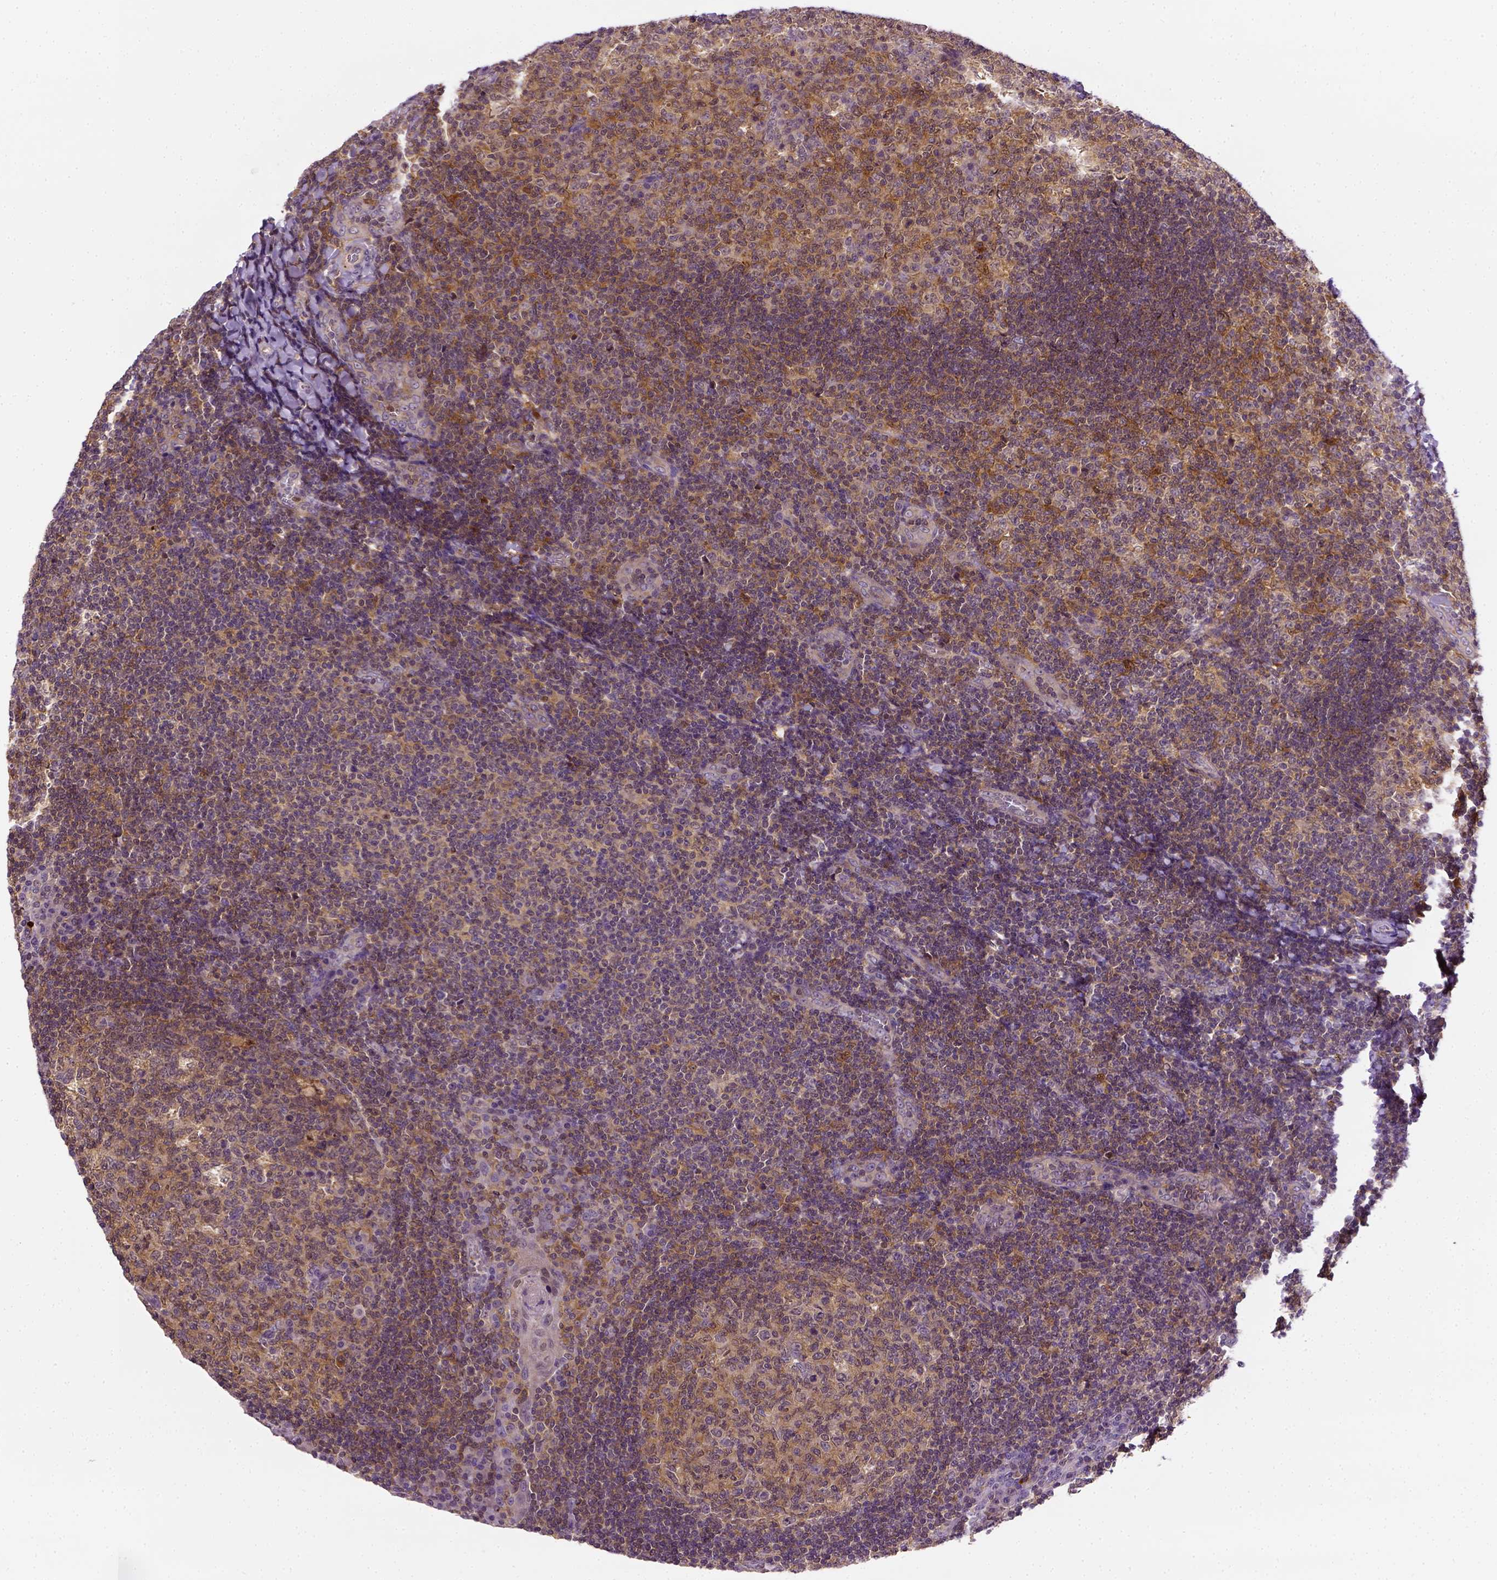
{"staining": {"intensity": "strong", "quantity": ">75%", "location": "cytoplasmic/membranous"}, "tissue": "tonsil", "cell_type": "Germinal center cells", "image_type": "normal", "snomed": [{"axis": "morphology", "description": "Normal tissue, NOS"}, {"axis": "topography", "description": "Tonsil"}], "caption": "Strong cytoplasmic/membranous positivity is appreciated in approximately >75% of germinal center cells in benign tonsil.", "gene": "MATK", "patient": {"sex": "male", "age": 17}}